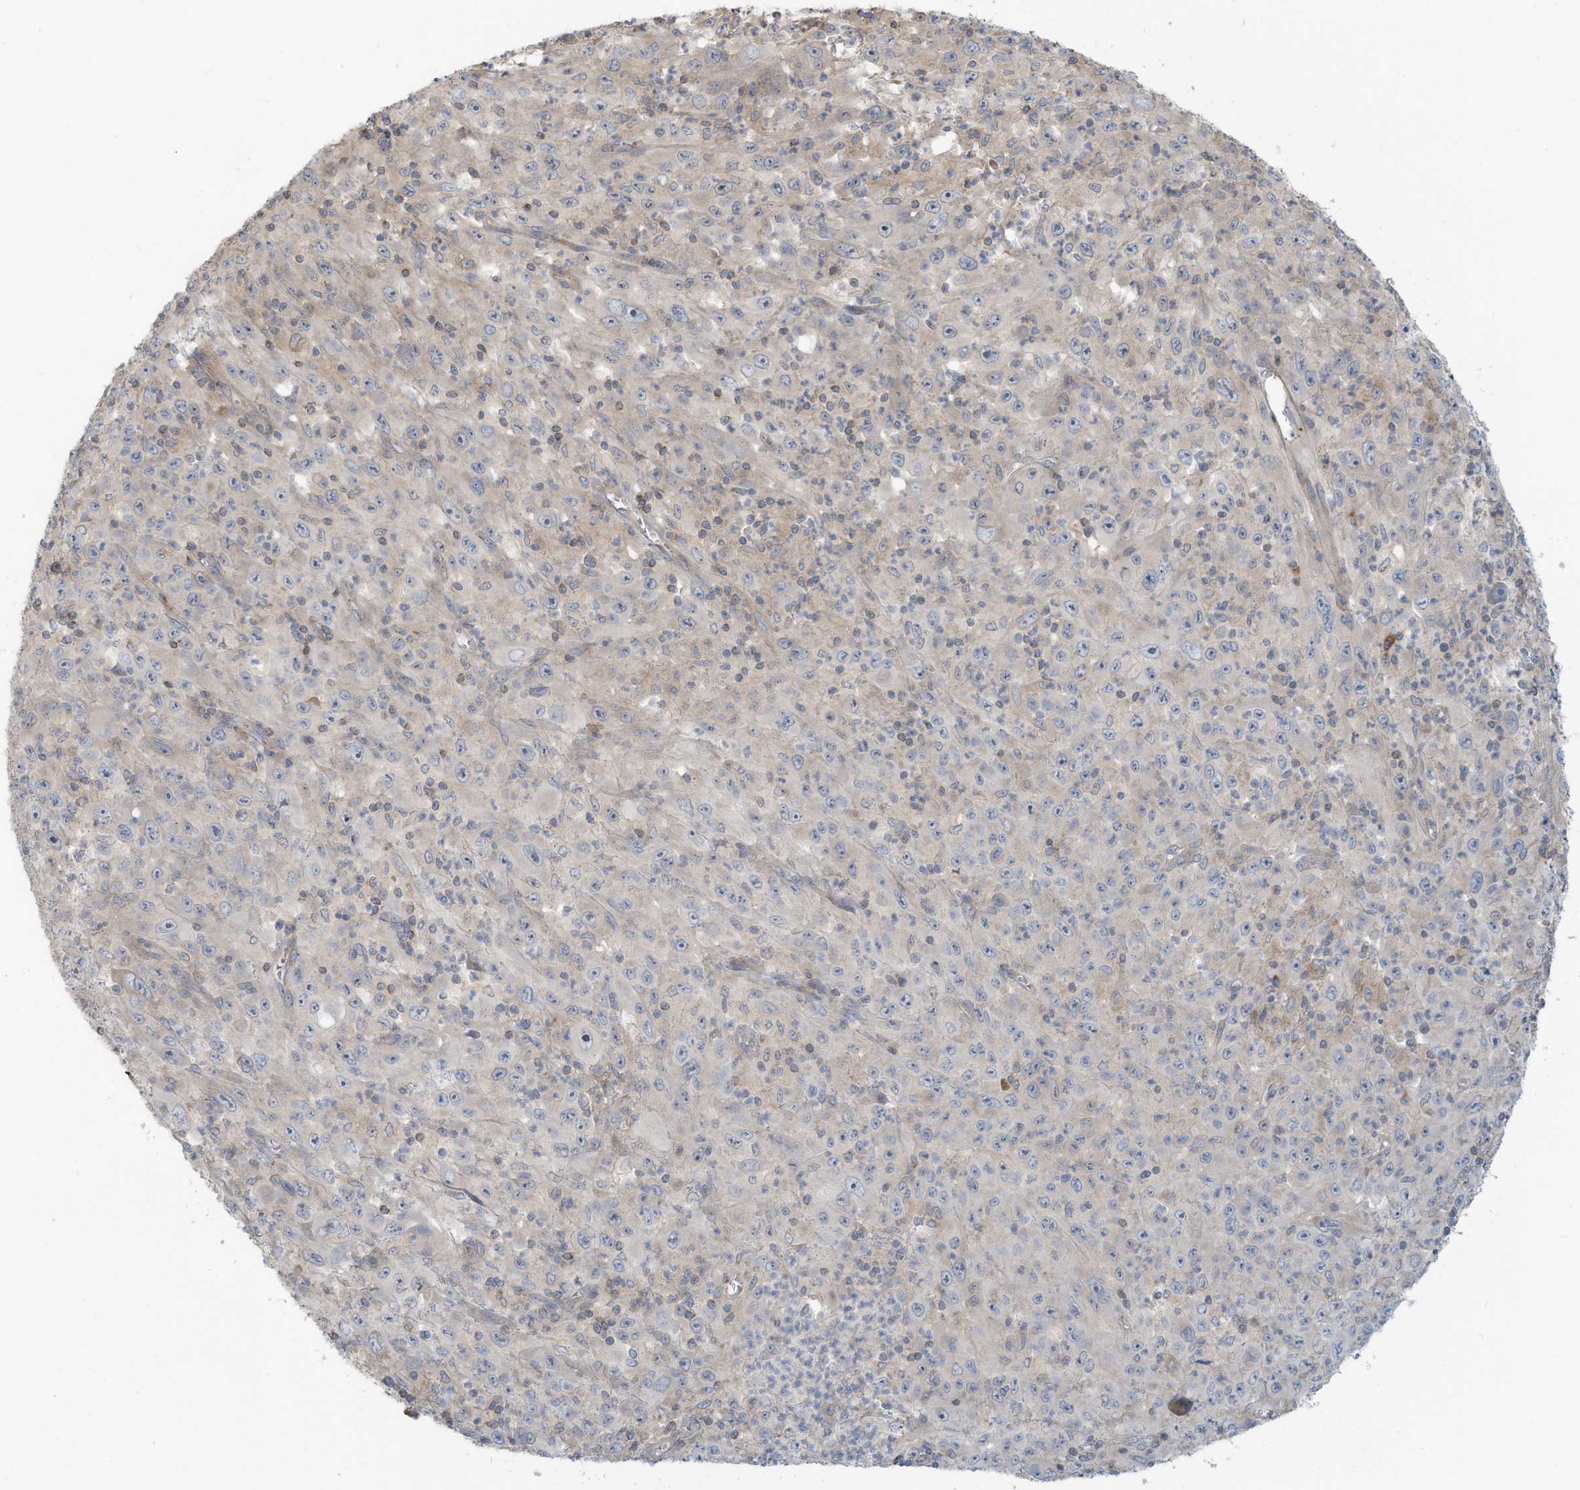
{"staining": {"intensity": "negative", "quantity": "none", "location": "none"}, "tissue": "melanoma", "cell_type": "Tumor cells", "image_type": "cancer", "snomed": [{"axis": "morphology", "description": "Malignant melanoma, Metastatic site"}, {"axis": "topography", "description": "Skin"}], "caption": "Tumor cells are negative for brown protein staining in melanoma.", "gene": "GTPBP2", "patient": {"sex": "female", "age": 56}}